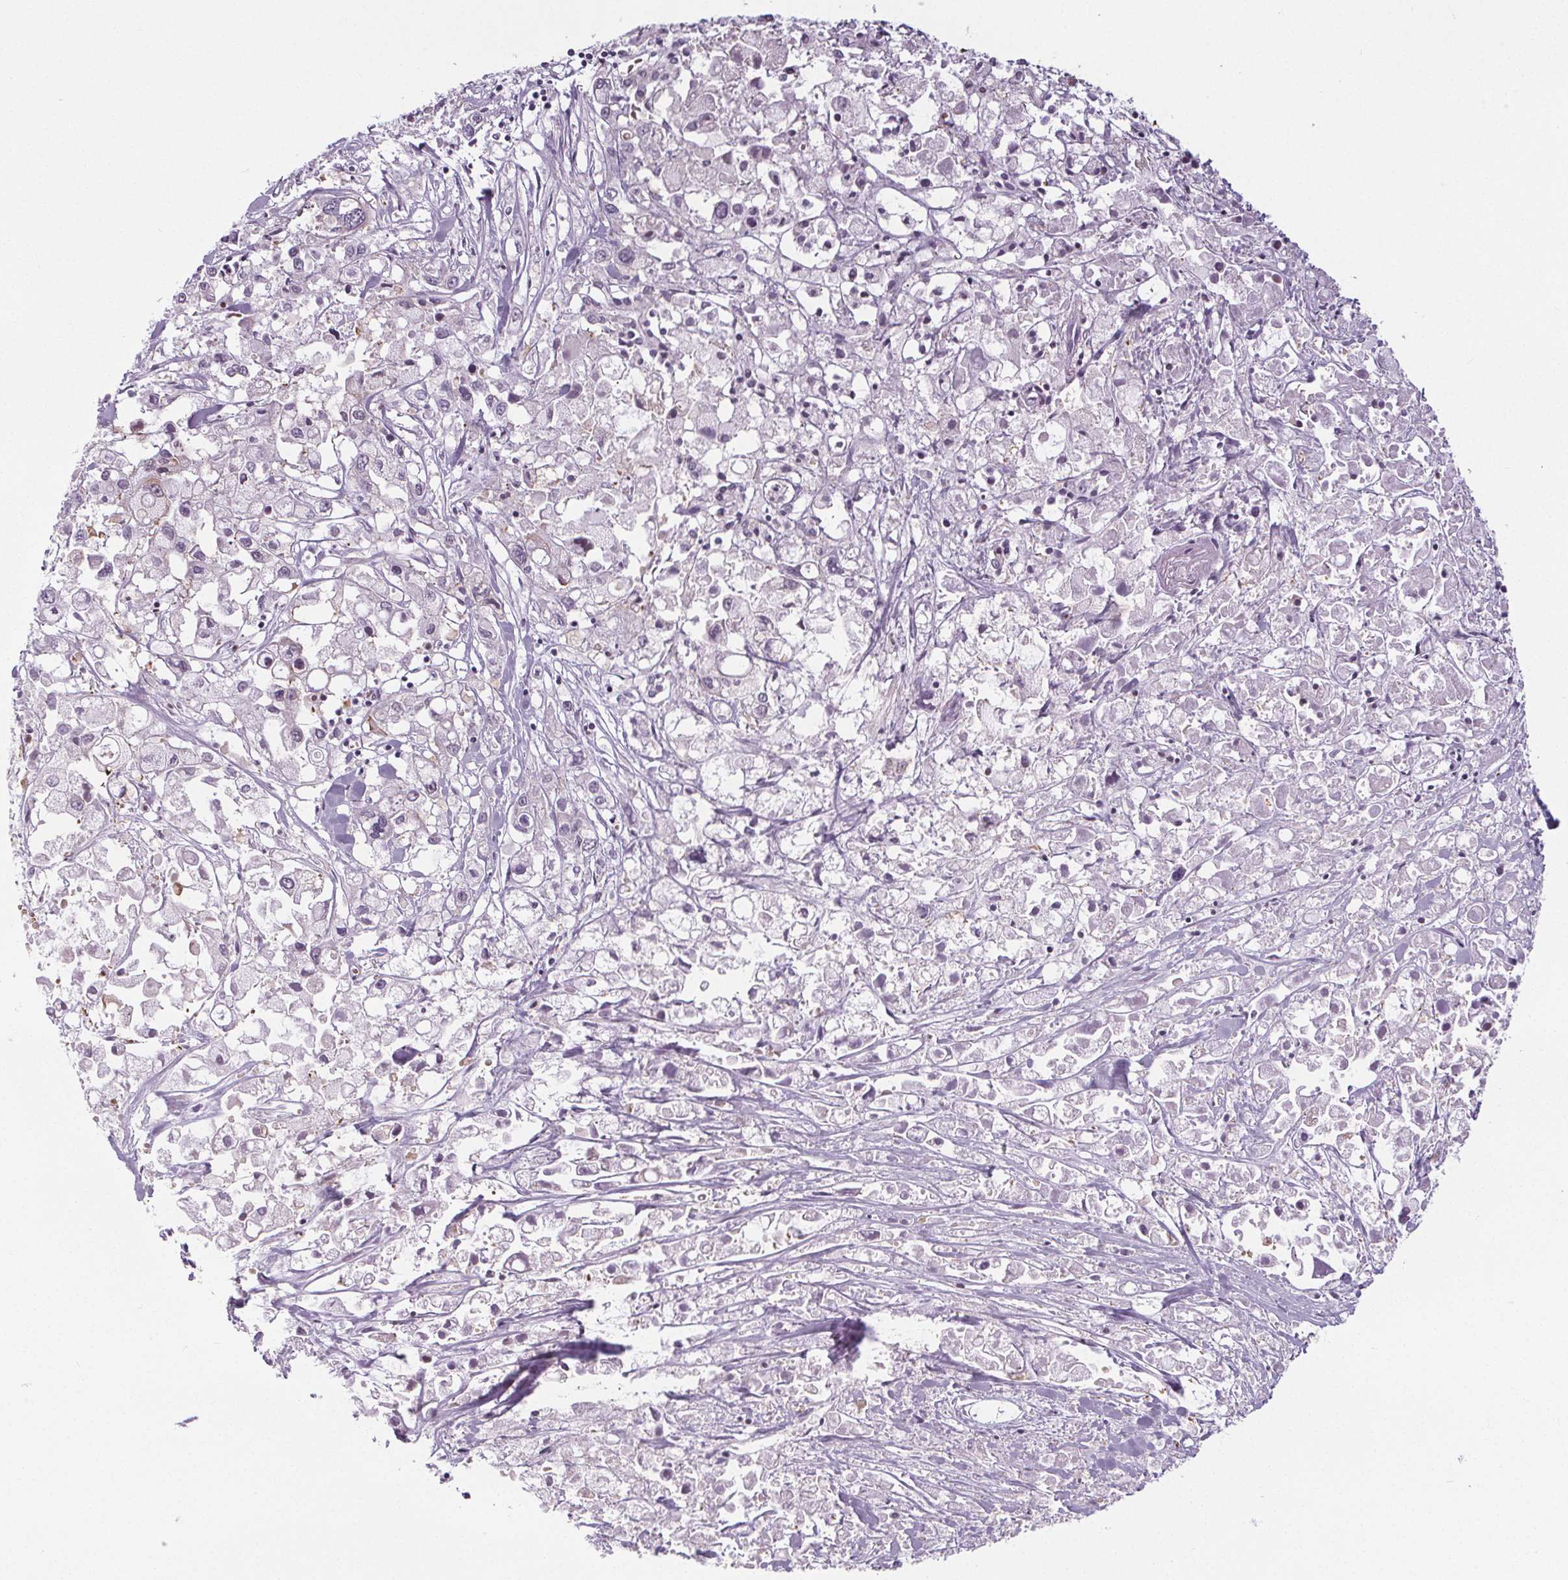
{"staining": {"intensity": "negative", "quantity": "none", "location": "none"}, "tissue": "pancreatic cancer", "cell_type": "Tumor cells", "image_type": "cancer", "snomed": [{"axis": "morphology", "description": "Adenocarcinoma, NOS"}, {"axis": "topography", "description": "Pancreas"}], "caption": "This micrograph is of adenocarcinoma (pancreatic) stained with IHC to label a protein in brown with the nuclei are counter-stained blue. There is no expression in tumor cells. (DAB immunohistochemistry with hematoxylin counter stain).", "gene": "NOLC1", "patient": {"sex": "male", "age": 71}}